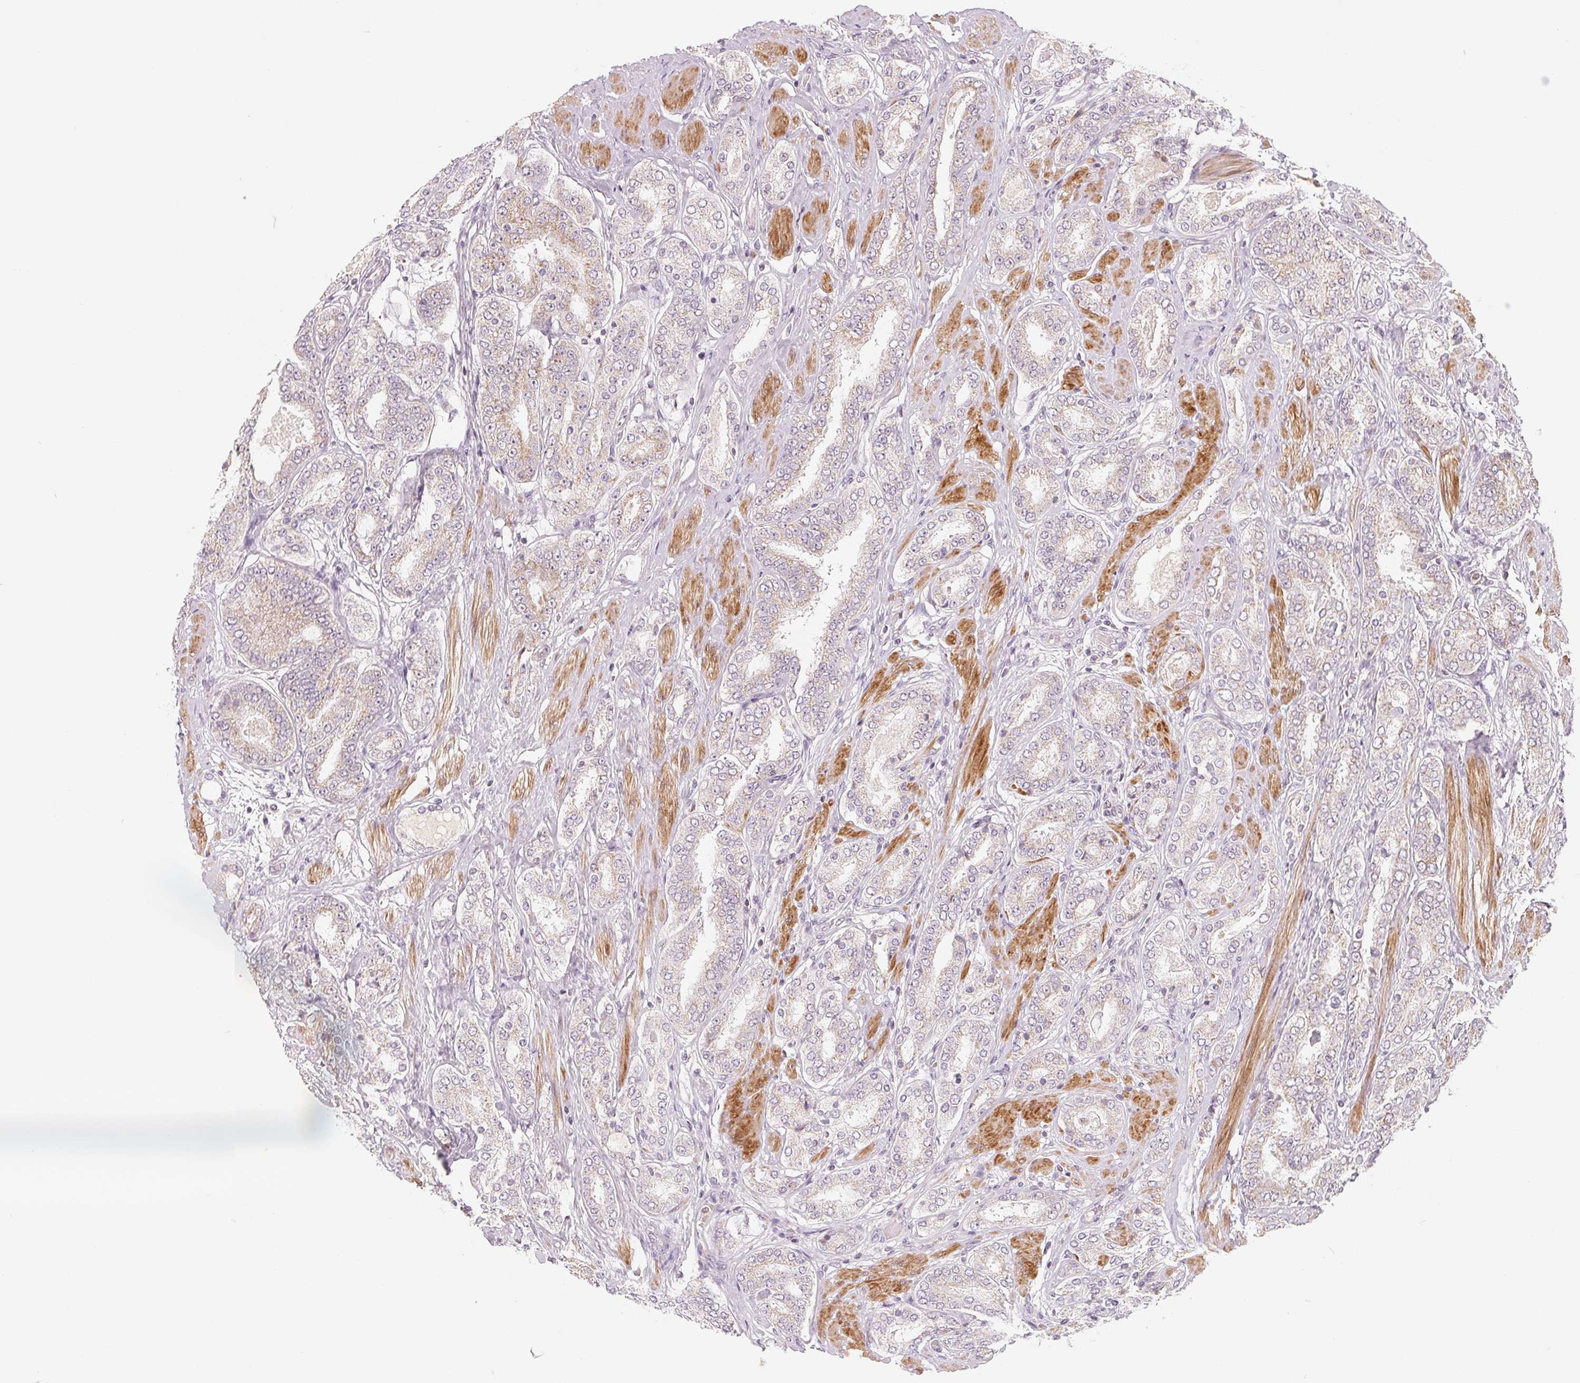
{"staining": {"intensity": "weak", "quantity": "<25%", "location": "cytoplasmic/membranous"}, "tissue": "prostate cancer", "cell_type": "Tumor cells", "image_type": "cancer", "snomed": [{"axis": "morphology", "description": "Adenocarcinoma, High grade"}, {"axis": "topography", "description": "Prostate"}], "caption": "There is no significant expression in tumor cells of prostate cancer (high-grade adenocarcinoma).", "gene": "GHITM", "patient": {"sex": "male", "age": 63}}